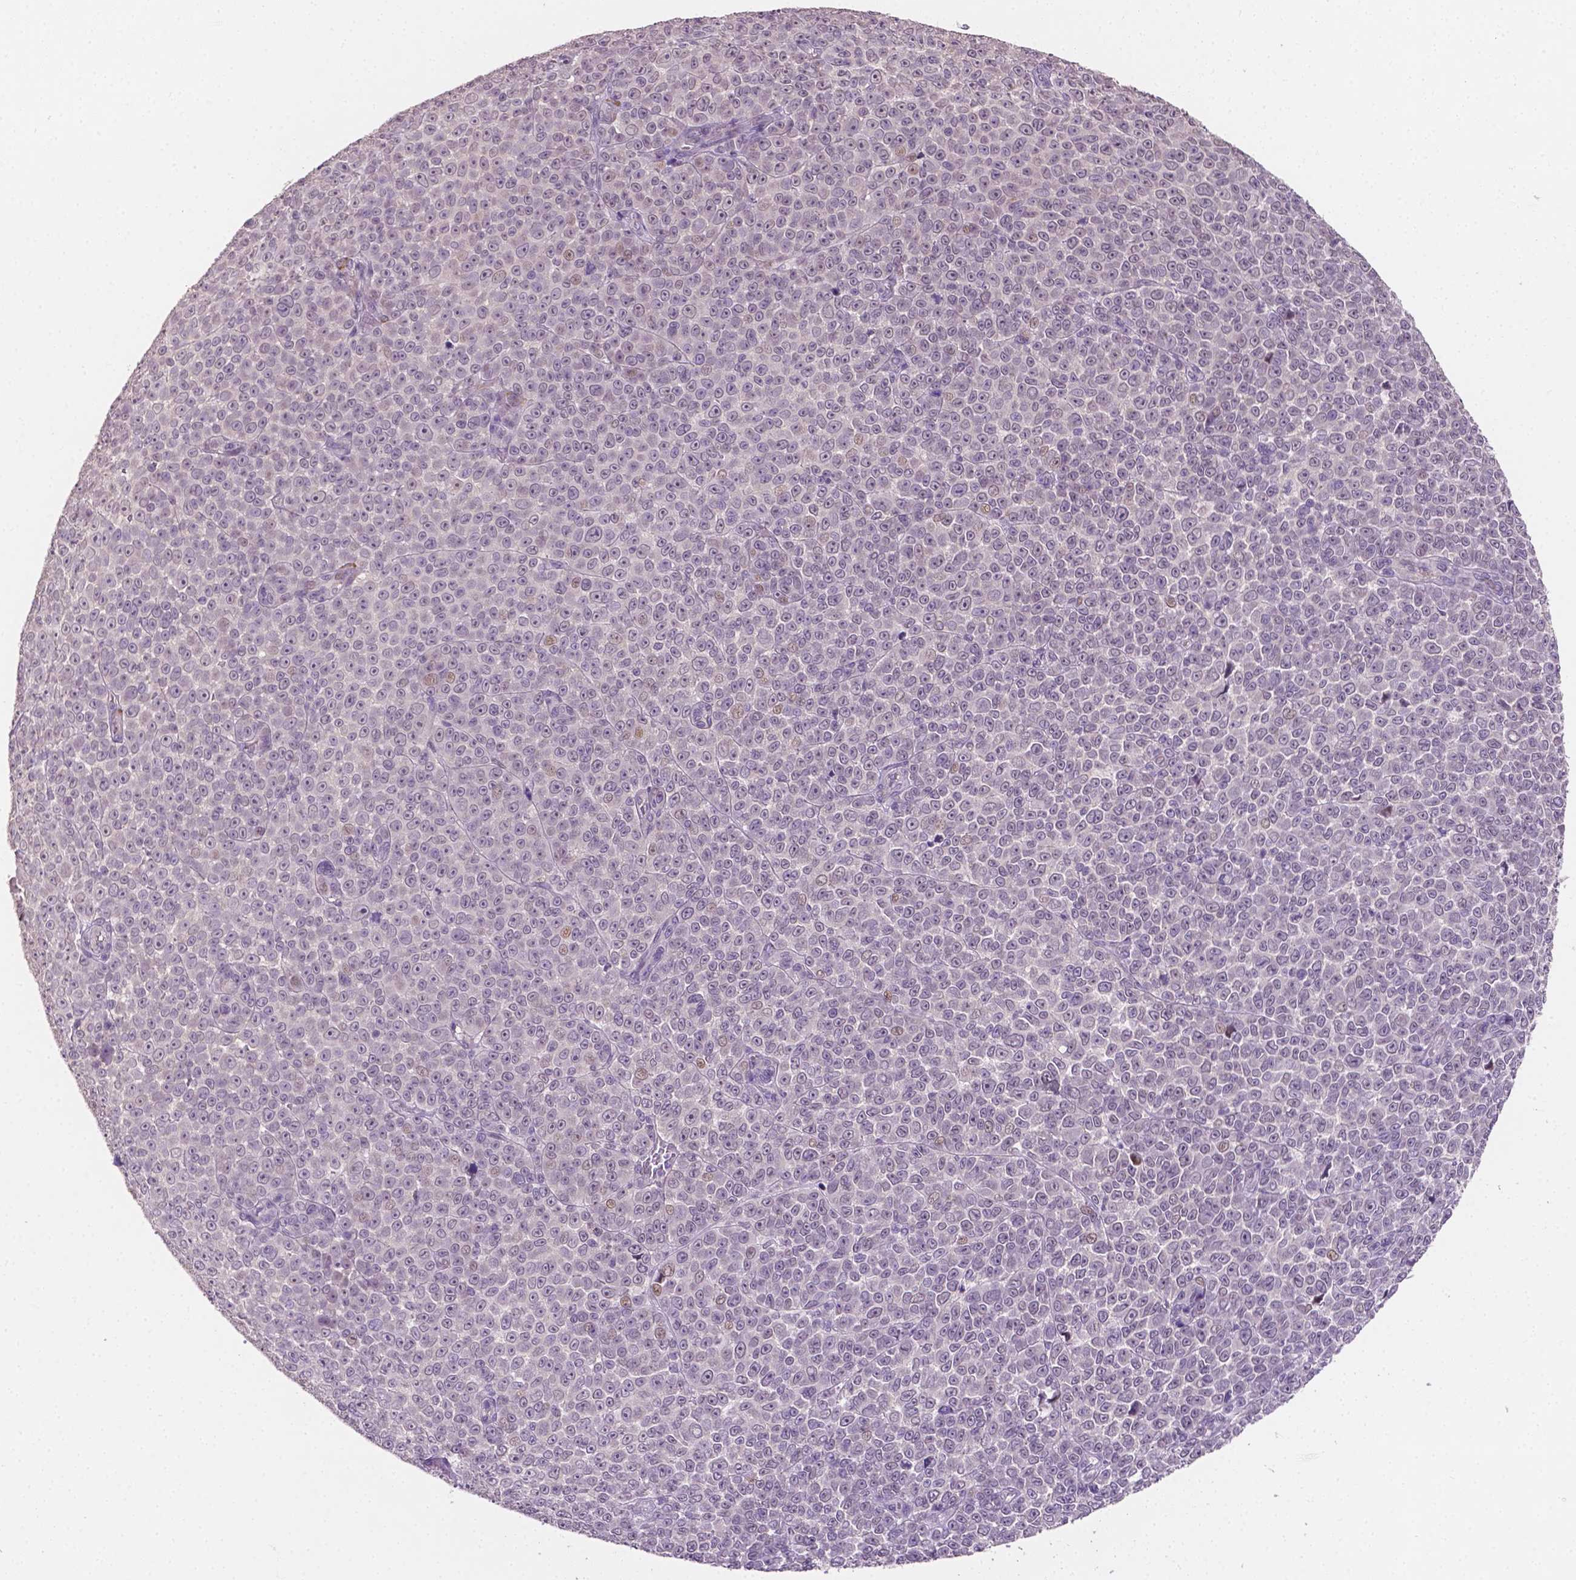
{"staining": {"intensity": "weak", "quantity": "<25%", "location": "nuclear"}, "tissue": "melanoma", "cell_type": "Tumor cells", "image_type": "cancer", "snomed": [{"axis": "morphology", "description": "Malignant melanoma, NOS"}, {"axis": "topography", "description": "Skin"}], "caption": "The image displays no staining of tumor cells in melanoma.", "gene": "MROH6", "patient": {"sex": "female", "age": 95}}